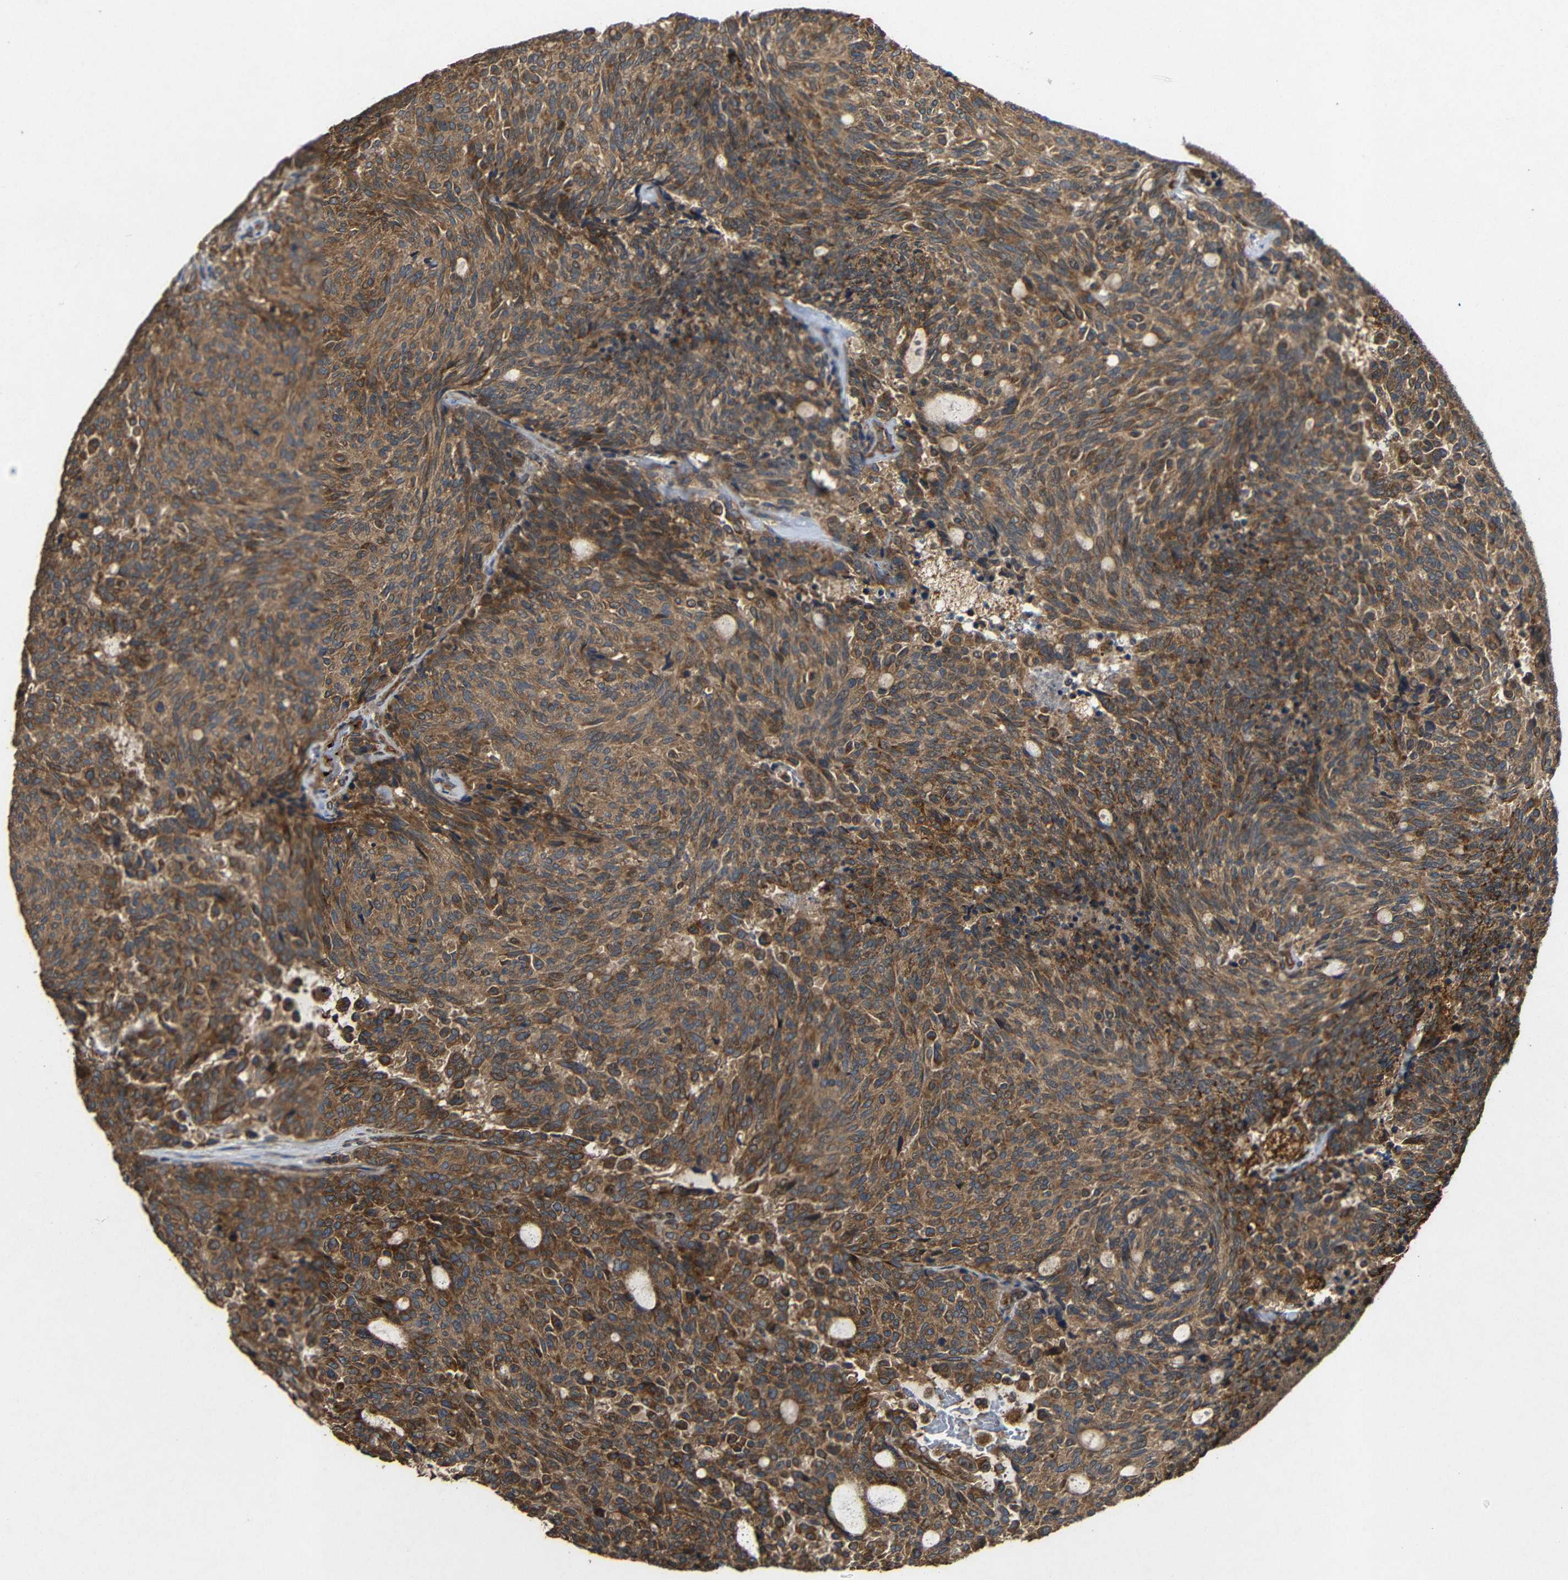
{"staining": {"intensity": "moderate", "quantity": ">75%", "location": "cytoplasmic/membranous"}, "tissue": "carcinoid", "cell_type": "Tumor cells", "image_type": "cancer", "snomed": [{"axis": "morphology", "description": "Carcinoid, malignant, NOS"}, {"axis": "topography", "description": "Pancreas"}], "caption": "Human carcinoid stained with a protein marker demonstrates moderate staining in tumor cells.", "gene": "EIF2S1", "patient": {"sex": "female", "age": 54}}